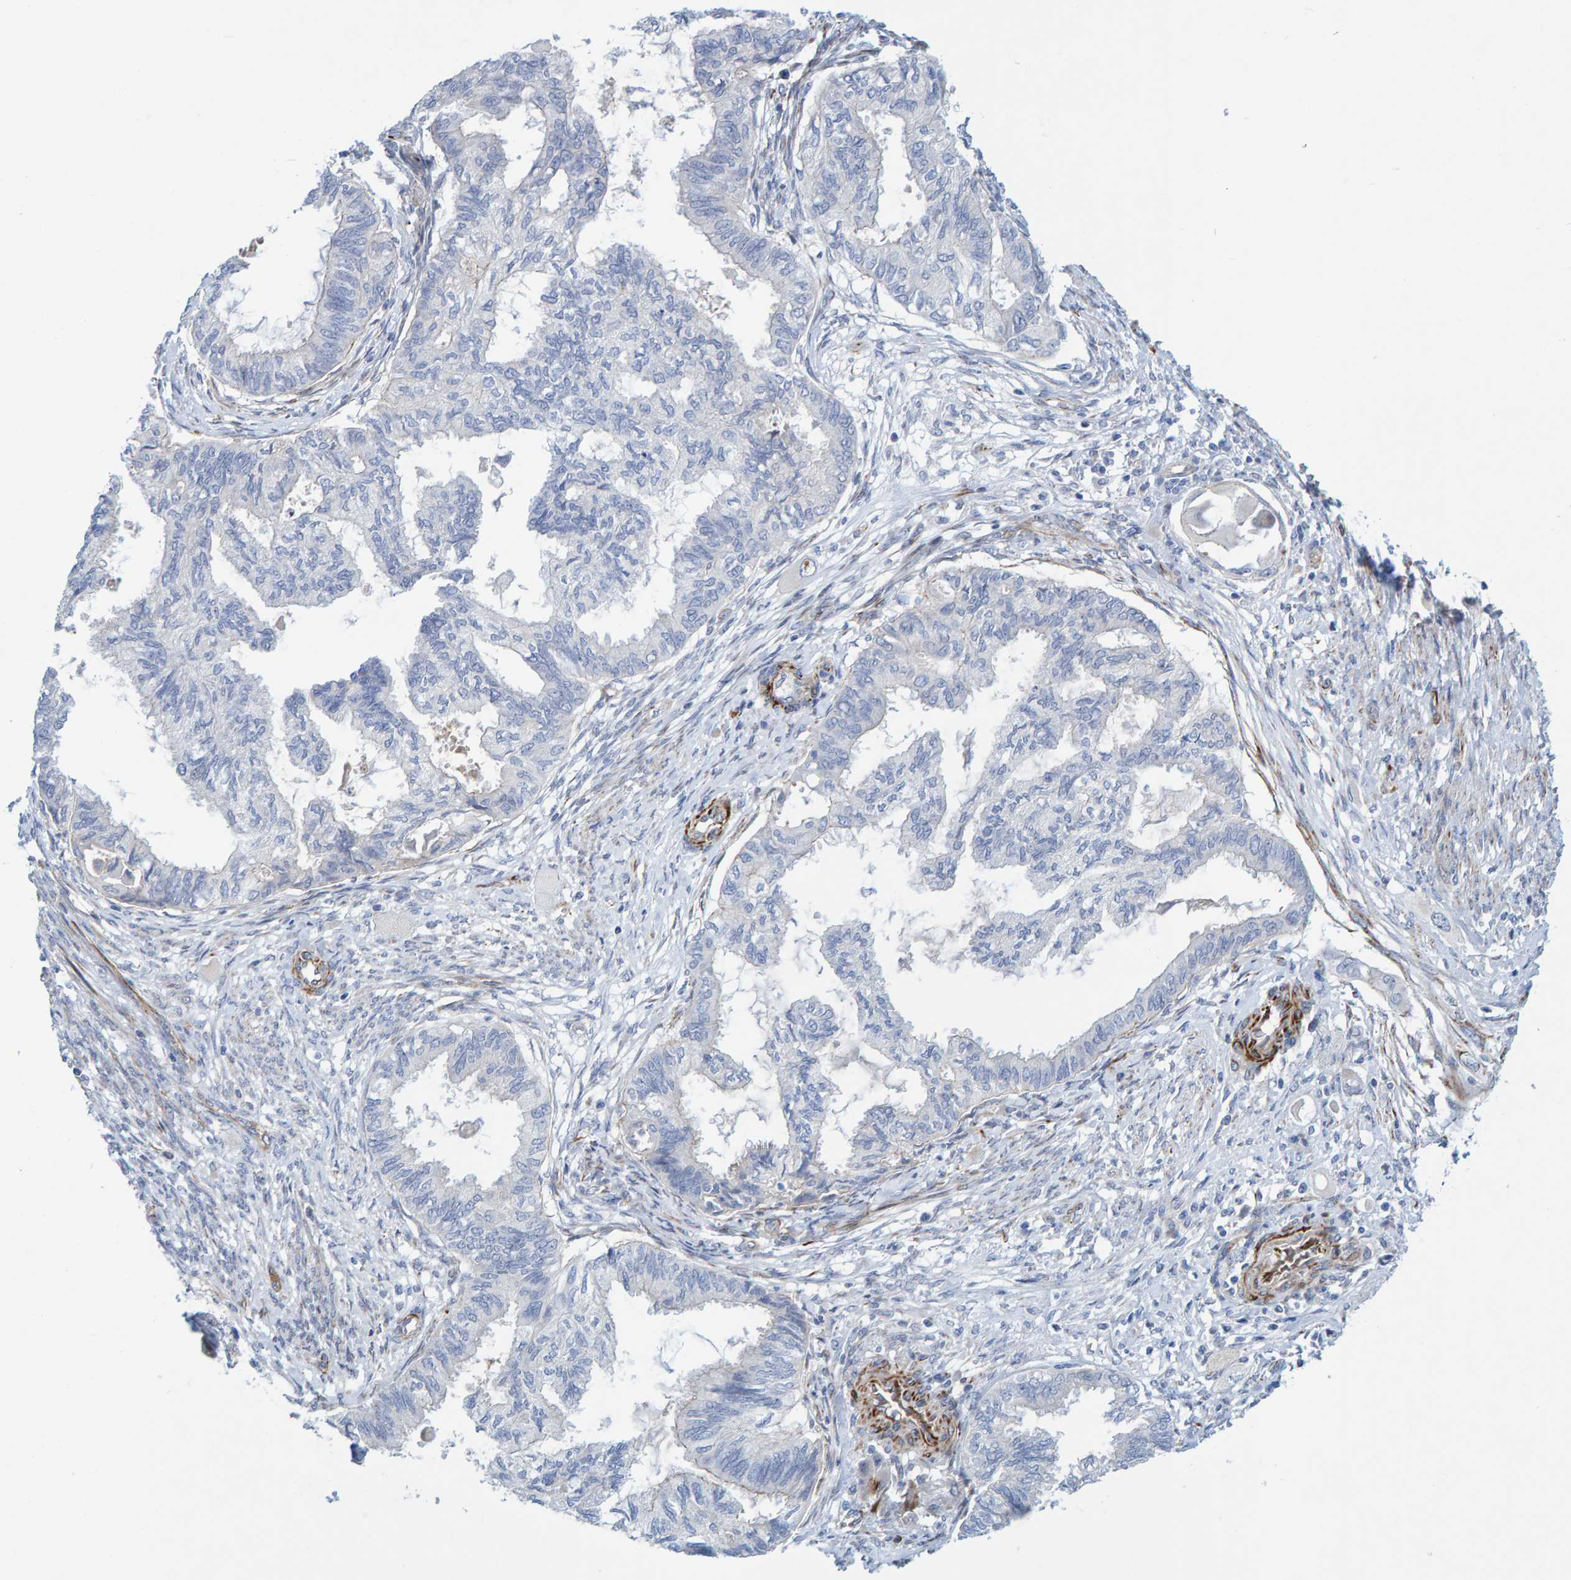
{"staining": {"intensity": "negative", "quantity": "none", "location": "none"}, "tissue": "cervical cancer", "cell_type": "Tumor cells", "image_type": "cancer", "snomed": [{"axis": "morphology", "description": "Normal tissue, NOS"}, {"axis": "morphology", "description": "Adenocarcinoma, NOS"}, {"axis": "topography", "description": "Cervix"}, {"axis": "topography", "description": "Endometrium"}], "caption": "An image of cervical cancer (adenocarcinoma) stained for a protein displays no brown staining in tumor cells.", "gene": "POLG2", "patient": {"sex": "female", "age": 86}}